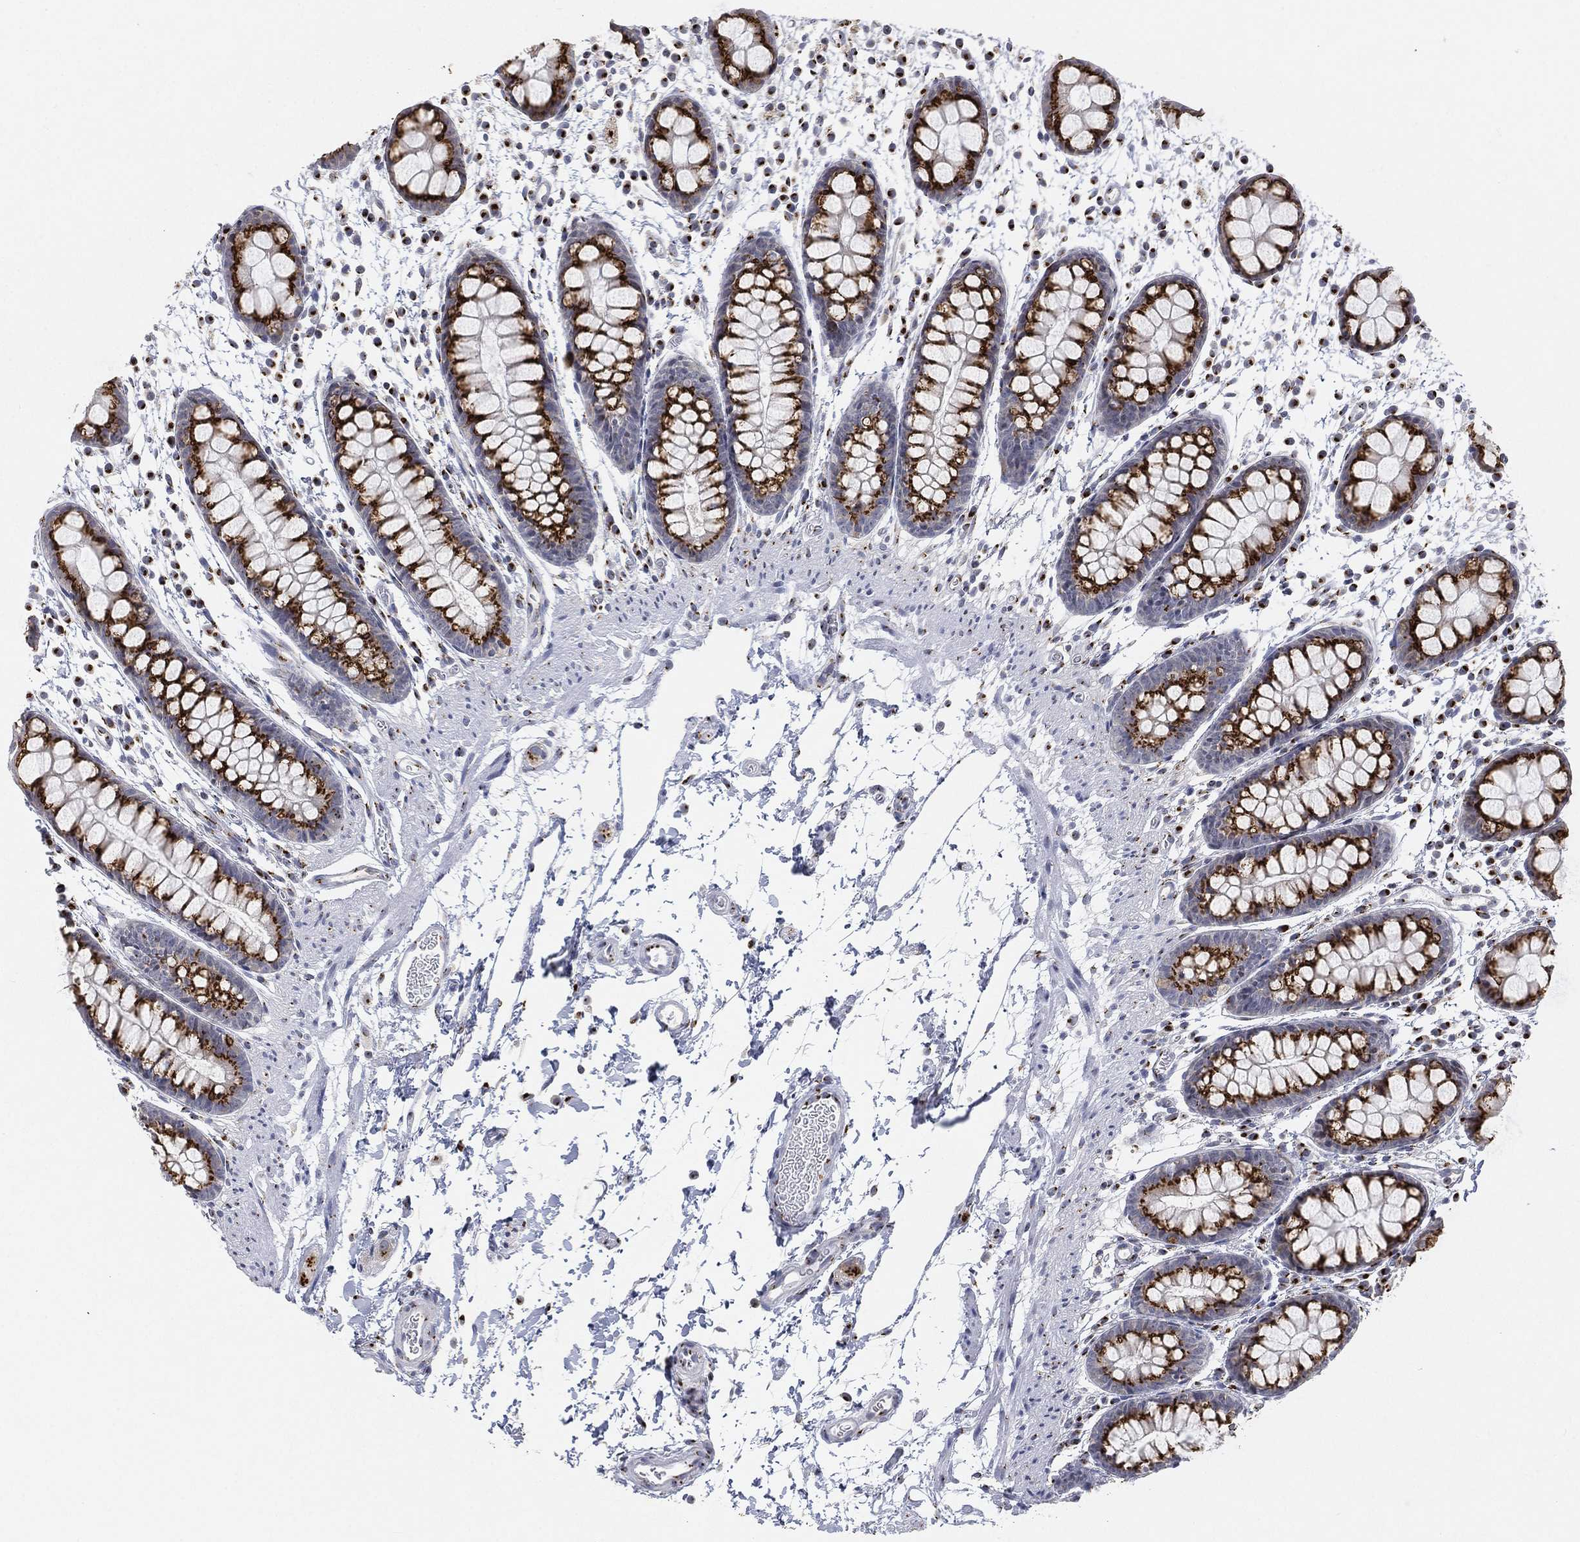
{"staining": {"intensity": "strong", "quantity": ">75%", "location": "cytoplasmic/membranous"}, "tissue": "rectum", "cell_type": "Glandular cells", "image_type": "normal", "snomed": [{"axis": "morphology", "description": "Normal tissue, NOS"}, {"axis": "topography", "description": "Rectum"}], "caption": "Immunohistochemical staining of benign rectum reveals high levels of strong cytoplasmic/membranous staining in about >75% of glandular cells.", "gene": "TICAM1", "patient": {"sex": "male", "age": 57}}